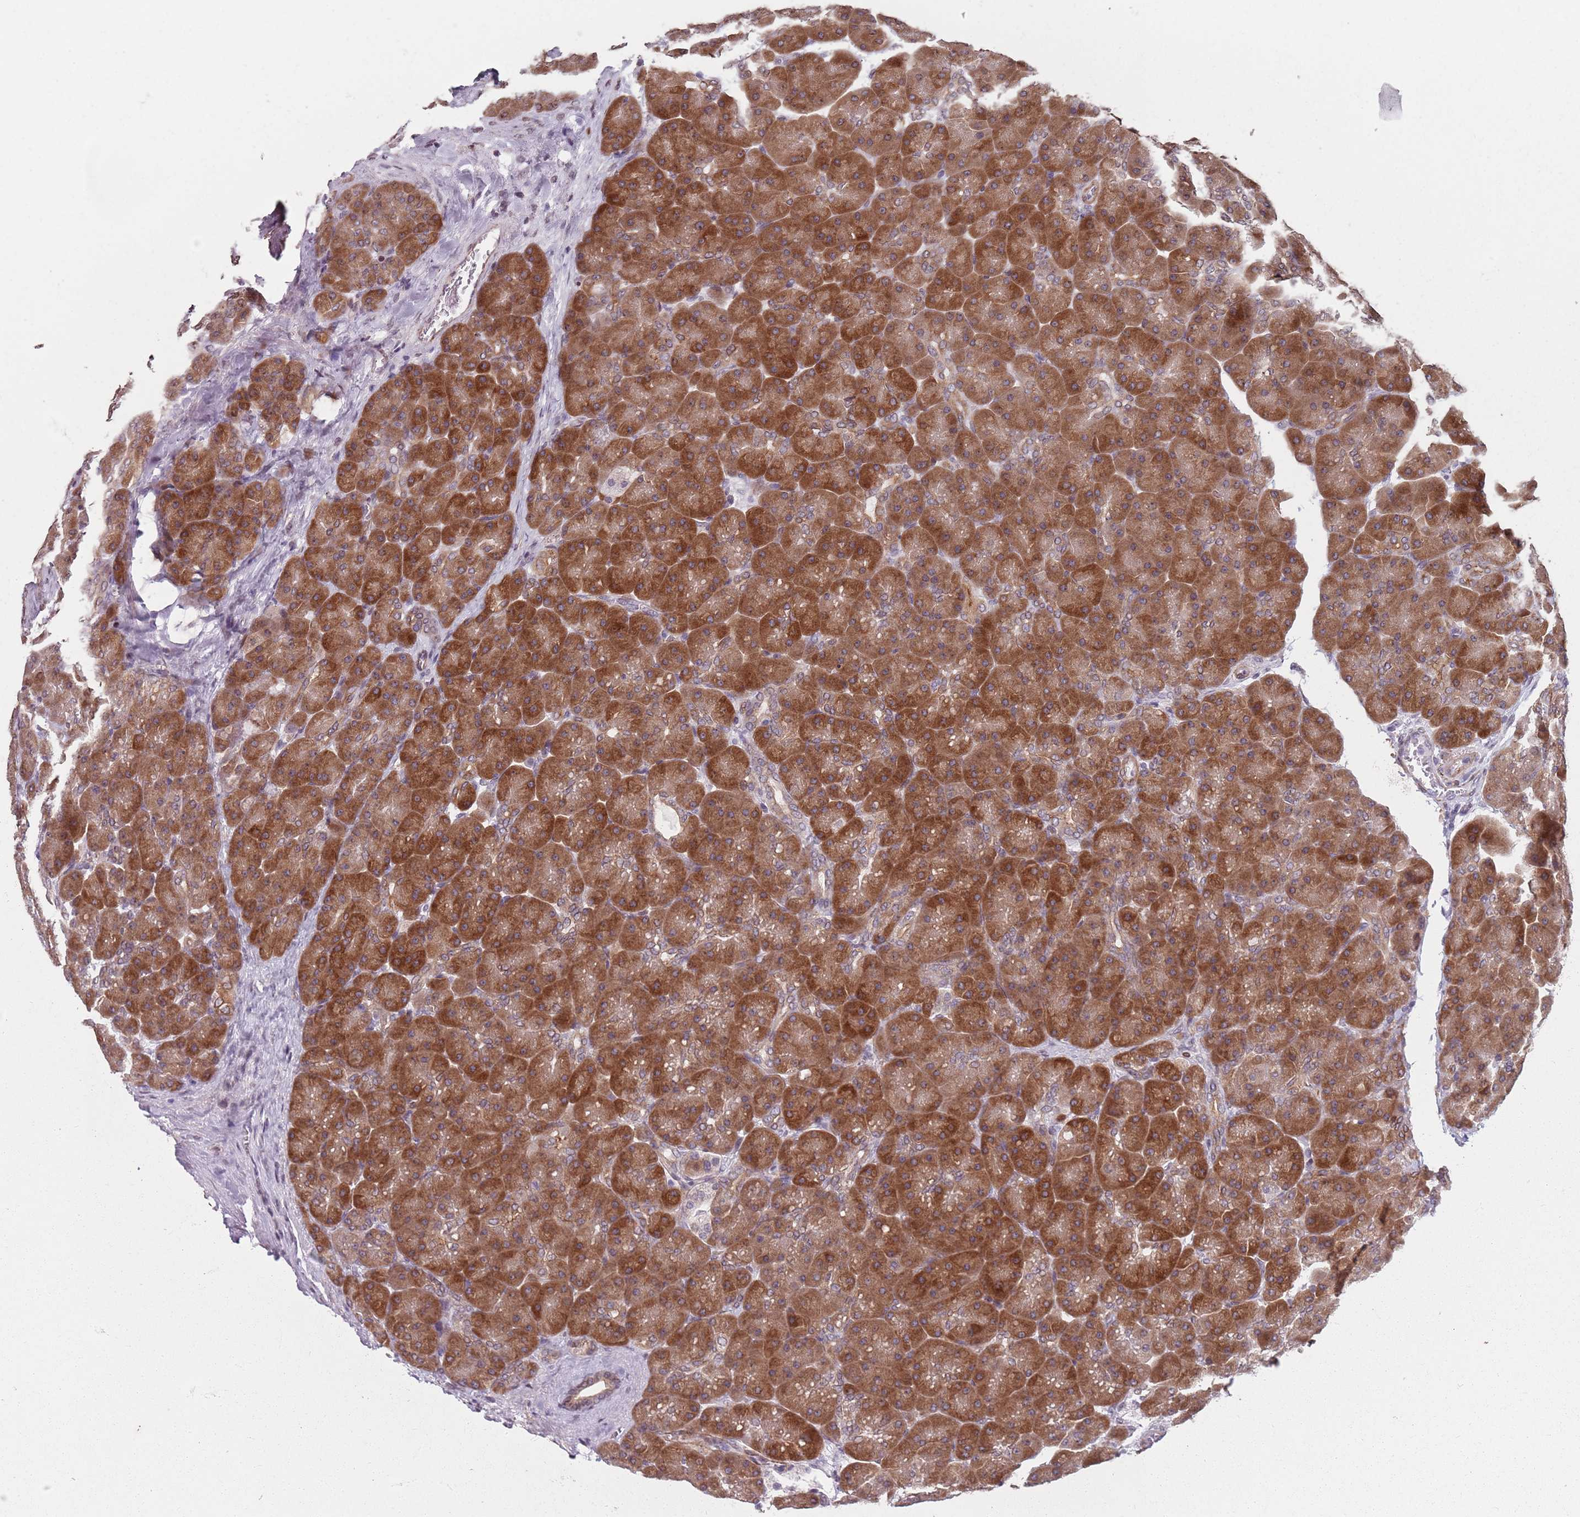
{"staining": {"intensity": "strong", "quantity": ">75%", "location": "cytoplasmic/membranous"}, "tissue": "pancreas", "cell_type": "Exocrine glandular cells", "image_type": "normal", "snomed": [{"axis": "morphology", "description": "Normal tissue, NOS"}, {"axis": "topography", "description": "Pancreas"}], "caption": "Immunohistochemical staining of unremarkable pancreas reveals high levels of strong cytoplasmic/membranous expression in about >75% of exocrine glandular cells. The staining was performed using DAB to visualize the protein expression in brown, while the nuclei were stained in blue with hematoxylin (Magnification: 20x).", "gene": "TMC4", "patient": {"sex": "male", "age": 66}}